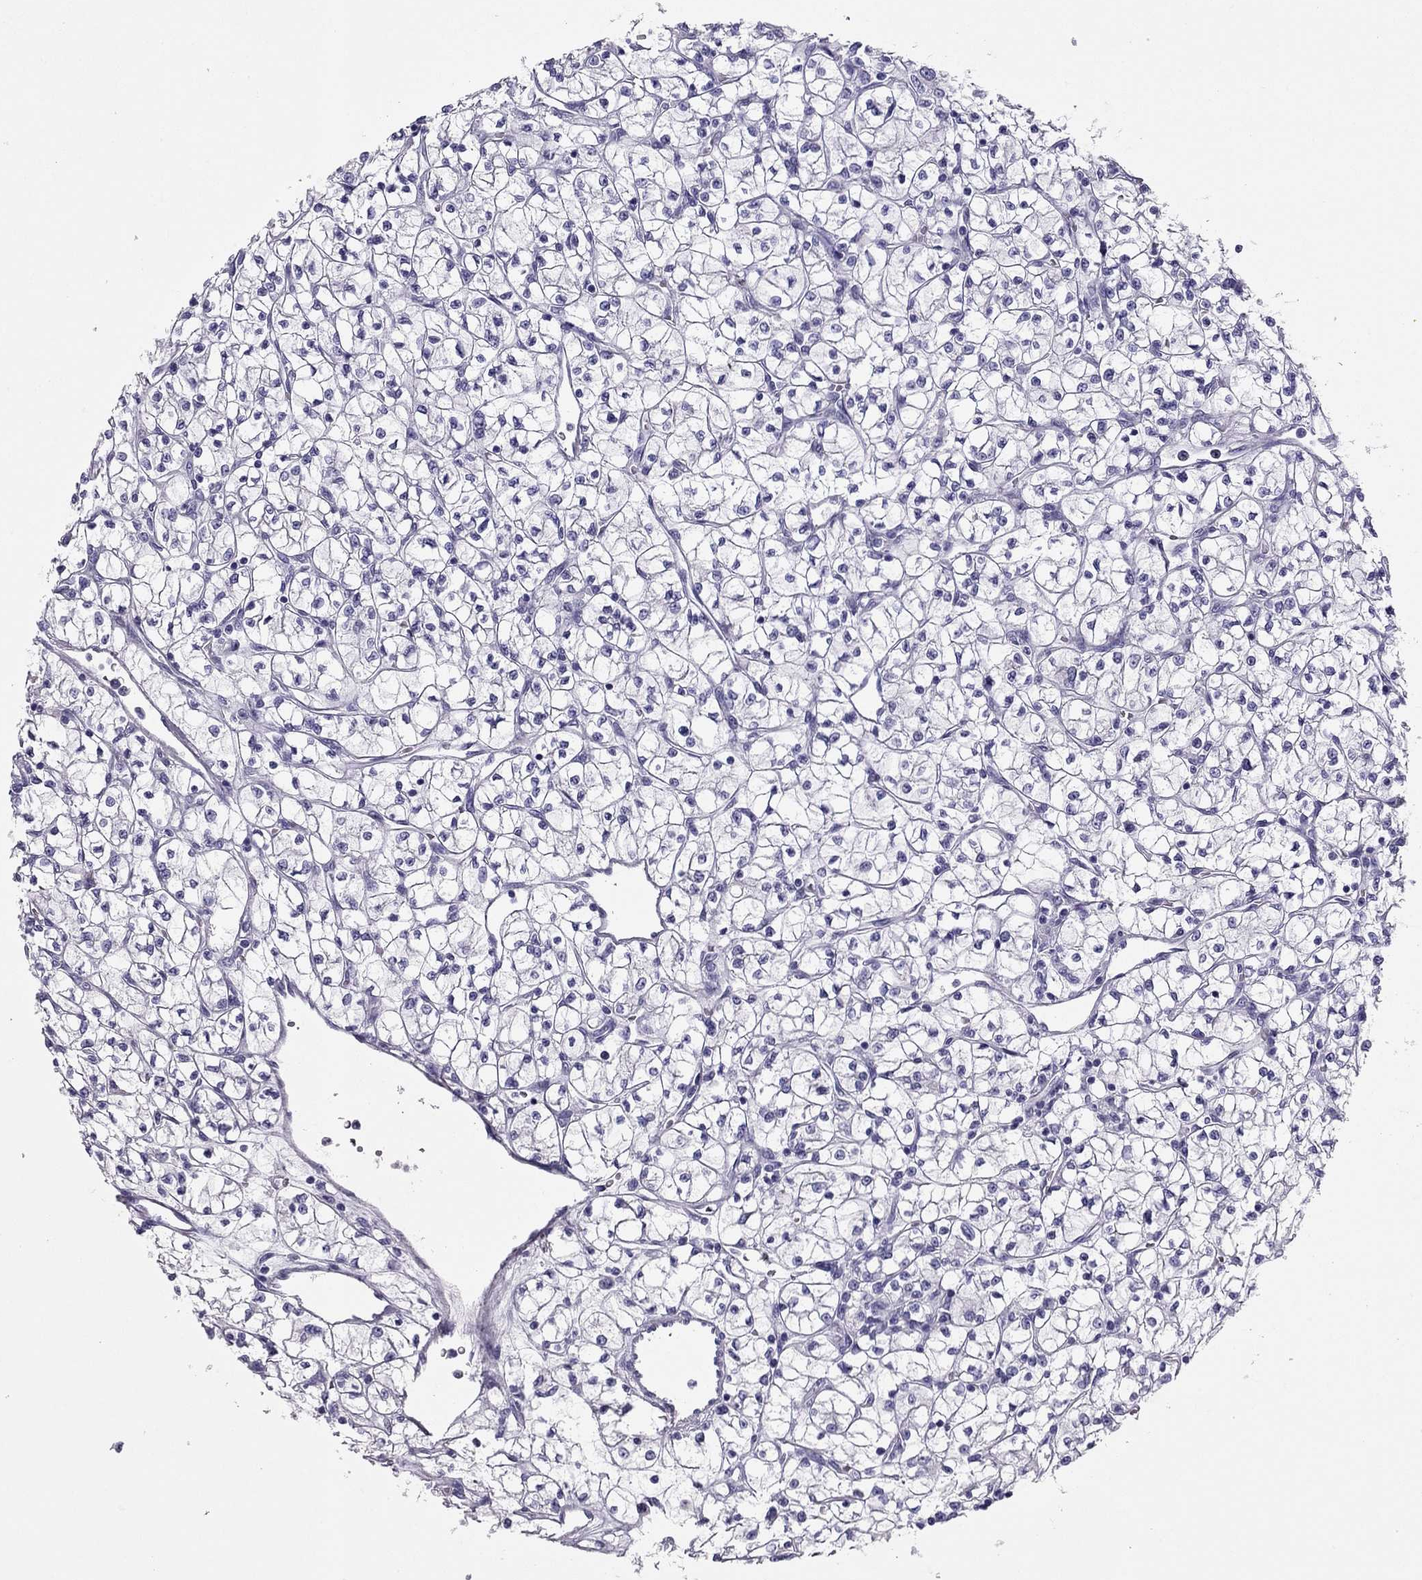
{"staining": {"intensity": "negative", "quantity": "none", "location": "none"}, "tissue": "renal cancer", "cell_type": "Tumor cells", "image_type": "cancer", "snomed": [{"axis": "morphology", "description": "Adenocarcinoma, NOS"}, {"axis": "topography", "description": "Kidney"}], "caption": "The micrograph demonstrates no significant positivity in tumor cells of renal cancer. (IHC, brightfield microscopy, high magnification).", "gene": "PDE6A", "patient": {"sex": "female", "age": 64}}